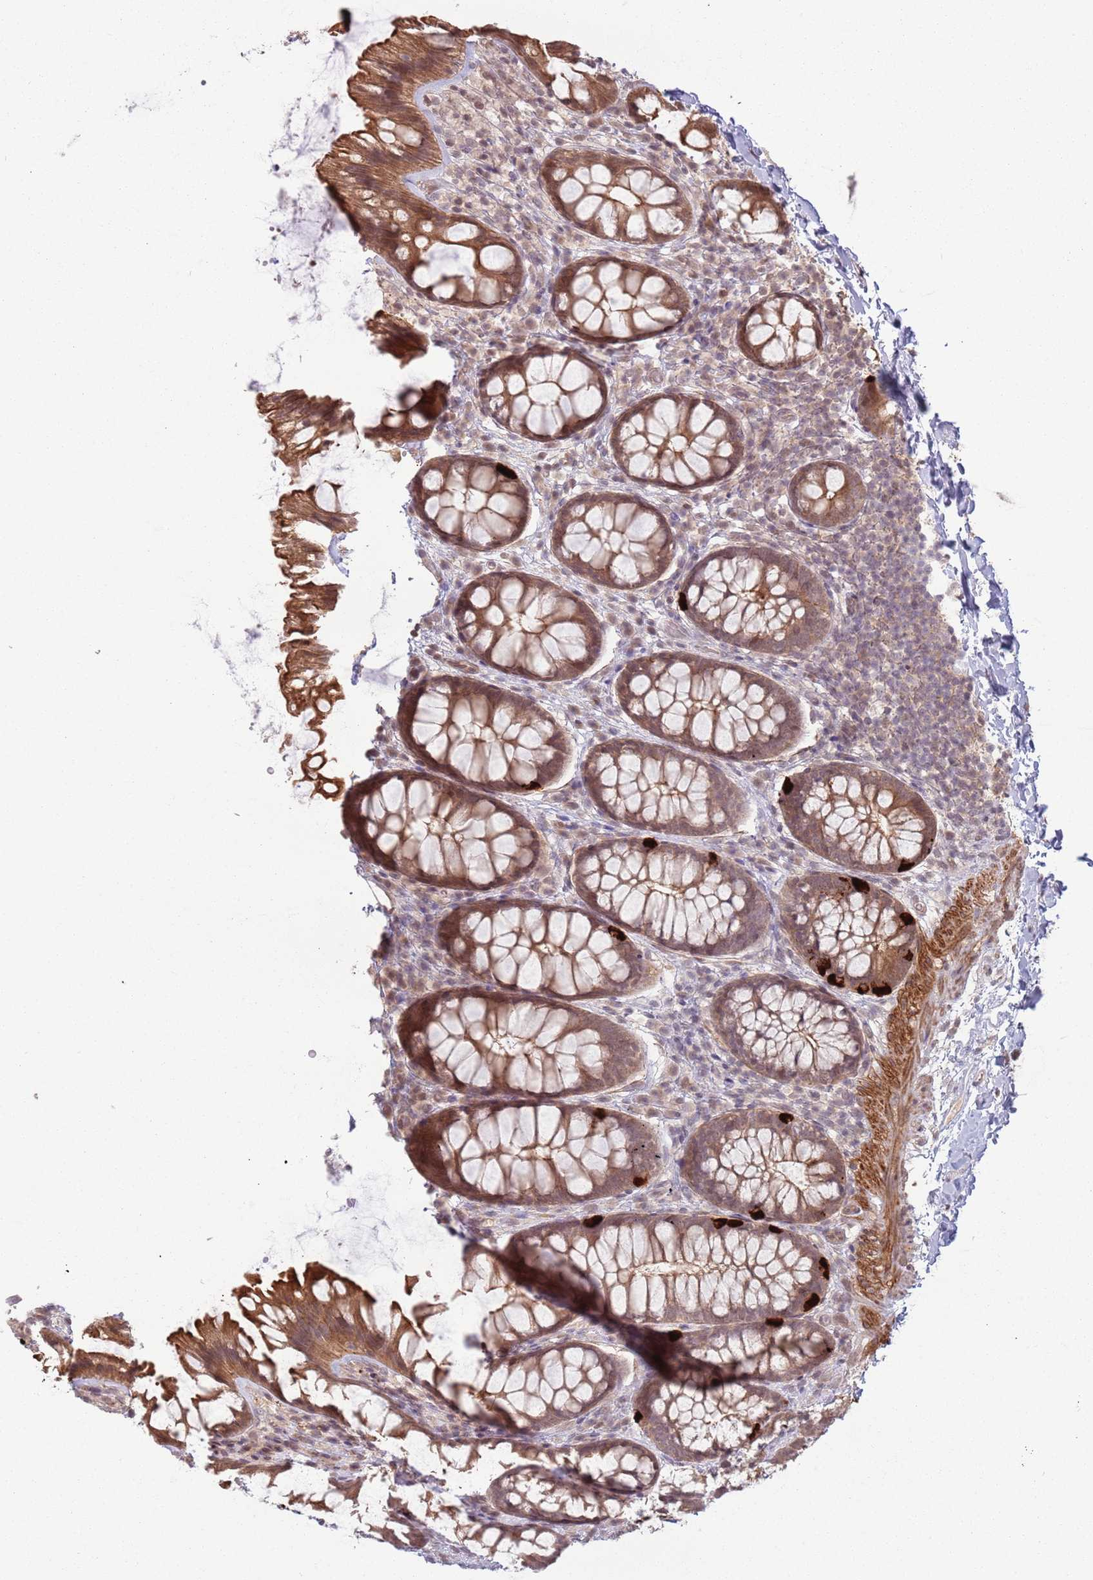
{"staining": {"intensity": "strong", "quantity": "25%-75%", "location": "cytoplasmic/membranous"}, "tissue": "colon", "cell_type": "Glandular cells", "image_type": "normal", "snomed": [{"axis": "morphology", "description": "Normal tissue, NOS"}, {"axis": "topography", "description": "Colon"}], "caption": "Protein expression analysis of normal colon exhibits strong cytoplasmic/membranous positivity in approximately 25%-75% of glandular cells.", "gene": "CCDC154", "patient": {"sex": "male", "age": 46}}